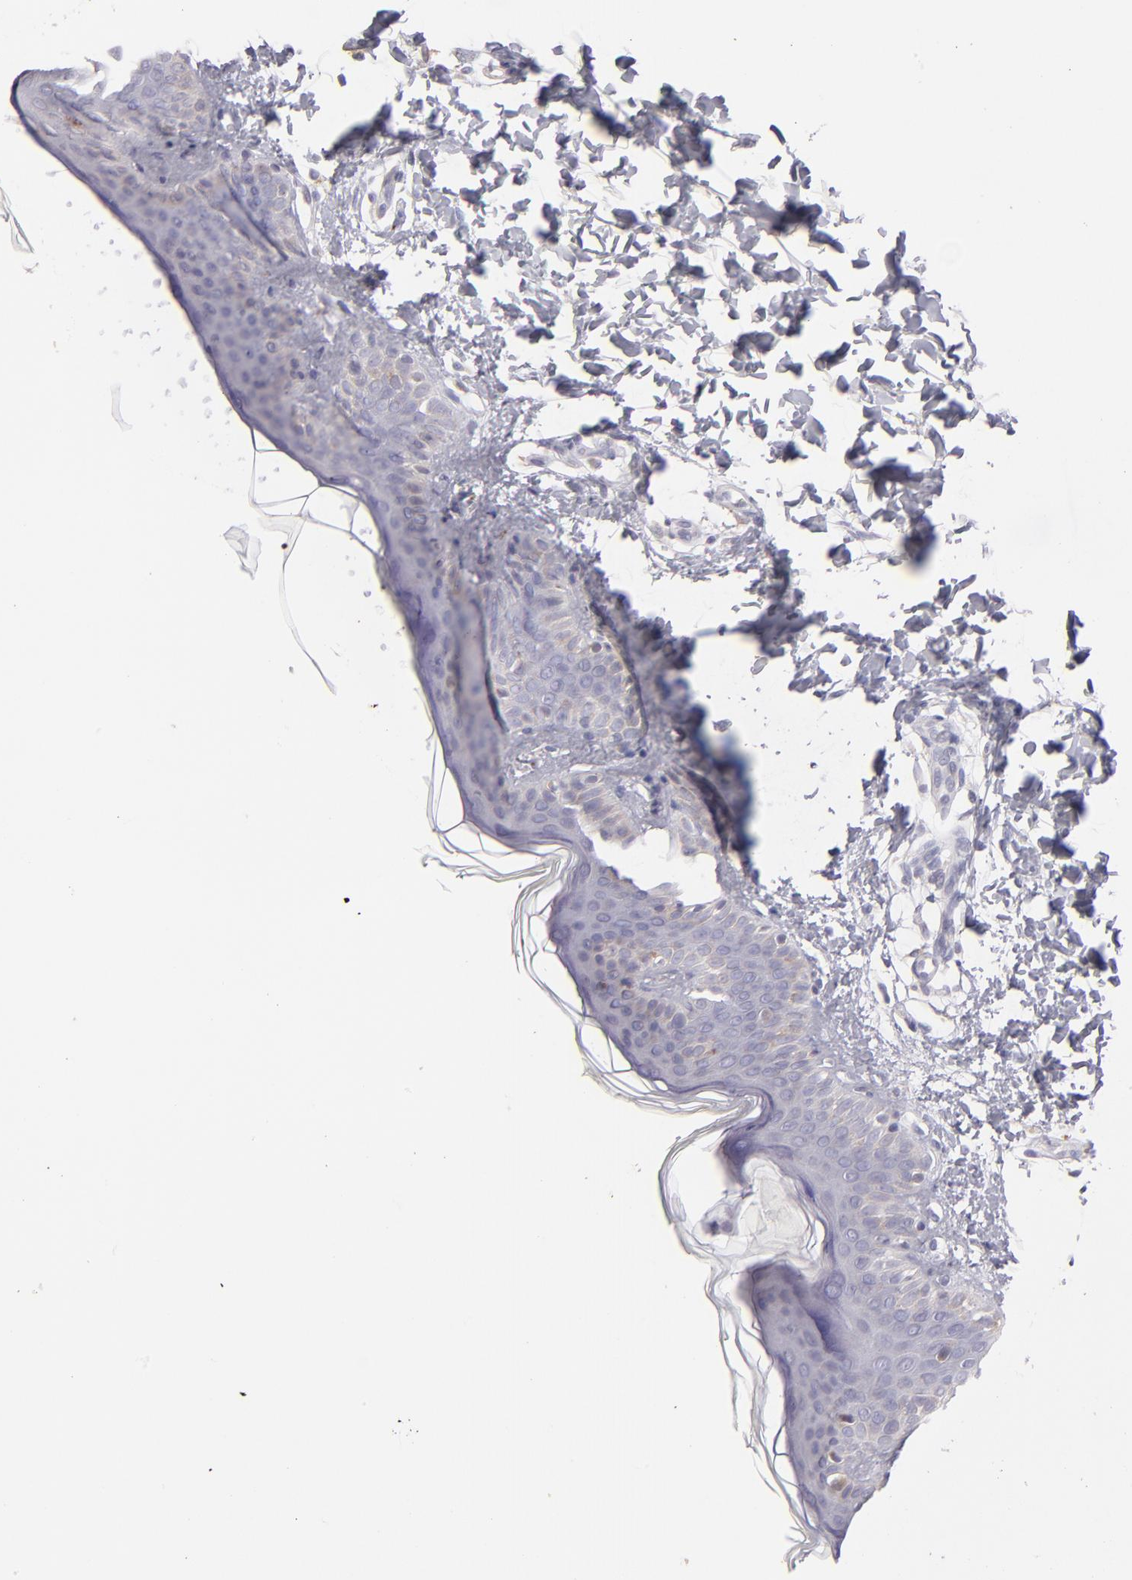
{"staining": {"intensity": "negative", "quantity": "none", "location": "none"}, "tissue": "skin", "cell_type": "Fibroblasts", "image_type": "normal", "snomed": [{"axis": "morphology", "description": "Normal tissue, NOS"}, {"axis": "topography", "description": "Skin"}], "caption": "Skin was stained to show a protein in brown. There is no significant positivity in fibroblasts. (DAB (3,3'-diaminobenzidine) IHC, high magnification).", "gene": "TRAF3", "patient": {"sex": "female", "age": 4}}